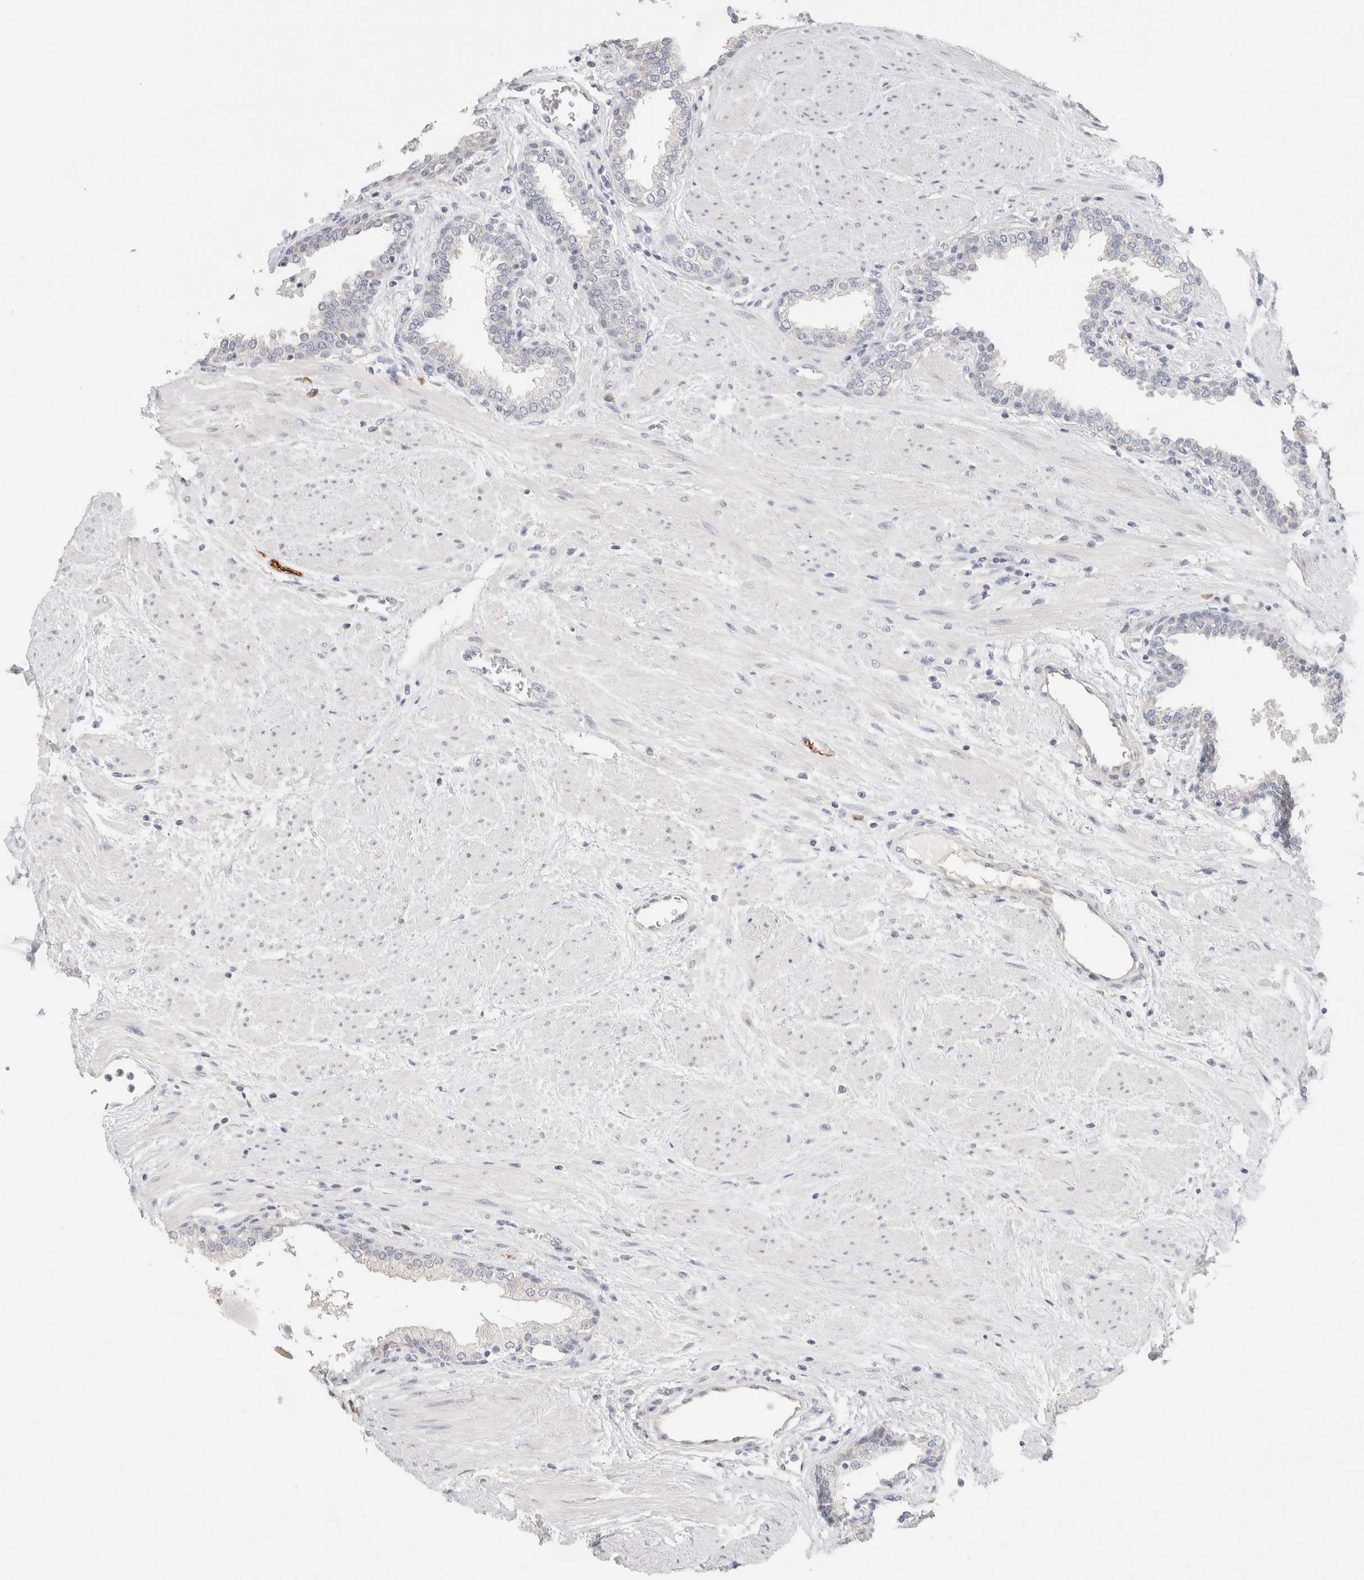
{"staining": {"intensity": "negative", "quantity": "none", "location": "none"}, "tissue": "prostate", "cell_type": "Glandular cells", "image_type": "normal", "snomed": [{"axis": "morphology", "description": "Normal tissue, NOS"}, {"axis": "topography", "description": "Prostate"}], "caption": "This is an IHC photomicrograph of benign prostate. There is no positivity in glandular cells.", "gene": "NEFM", "patient": {"sex": "male", "age": 51}}